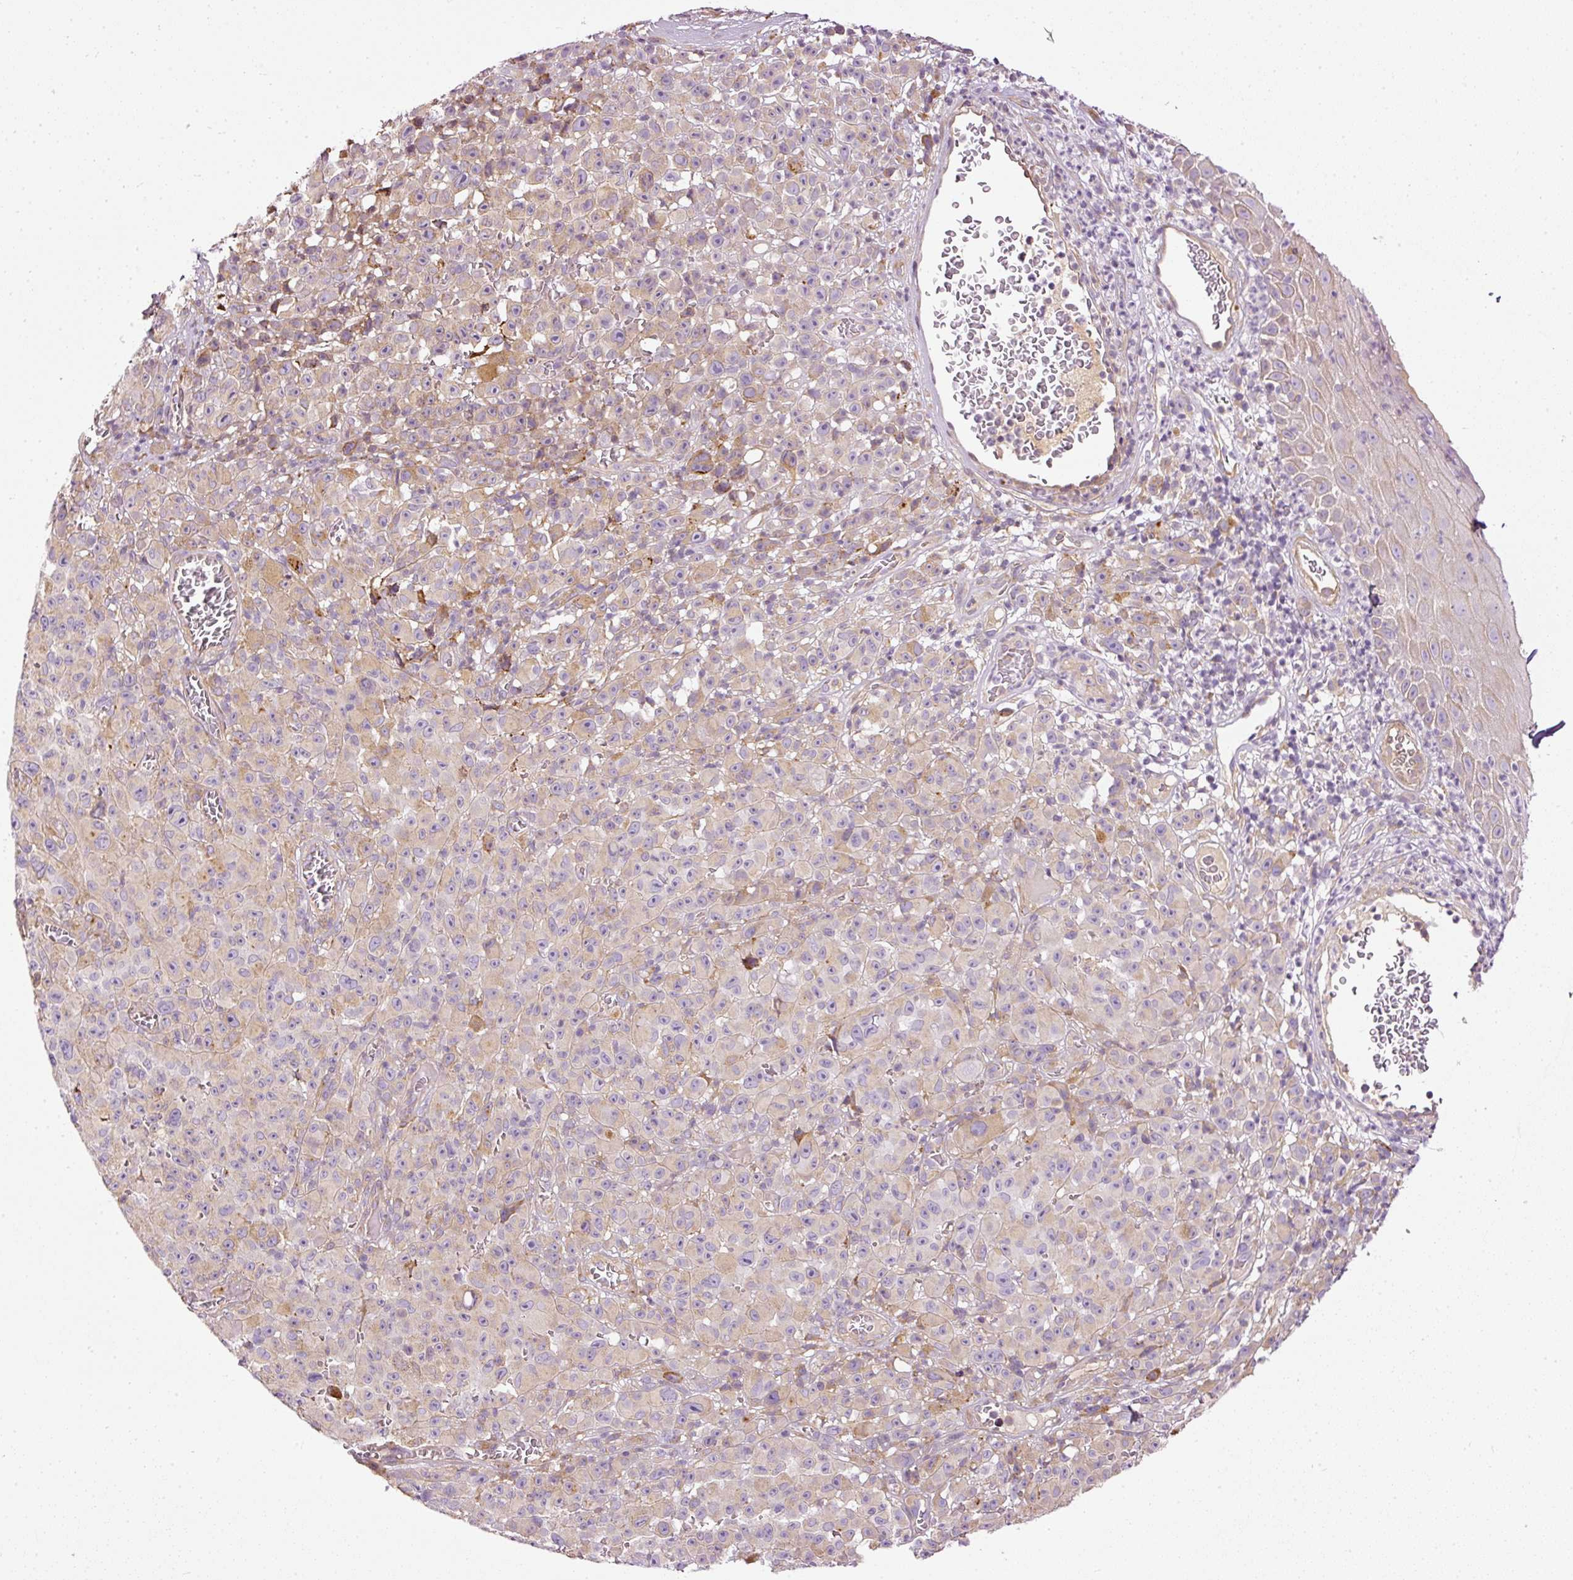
{"staining": {"intensity": "weak", "quantity": "<25%", "location": "cytoplasmic/membranous"}, "tissue": "melanoma", "cell_type": "Tumor cells", "image_type": "cancer", "snomed": [{"axis": "morphology", "description": "Malignant melanoma, NOS"}, {"axis": "topography", "description": "Skin"}], "caption": "Human malignant melanoma stained for a protein using IHC reveals no expression in tumor cells.", "gene": "PAQR9", "patient": {"sex": "female", "age": 82}}